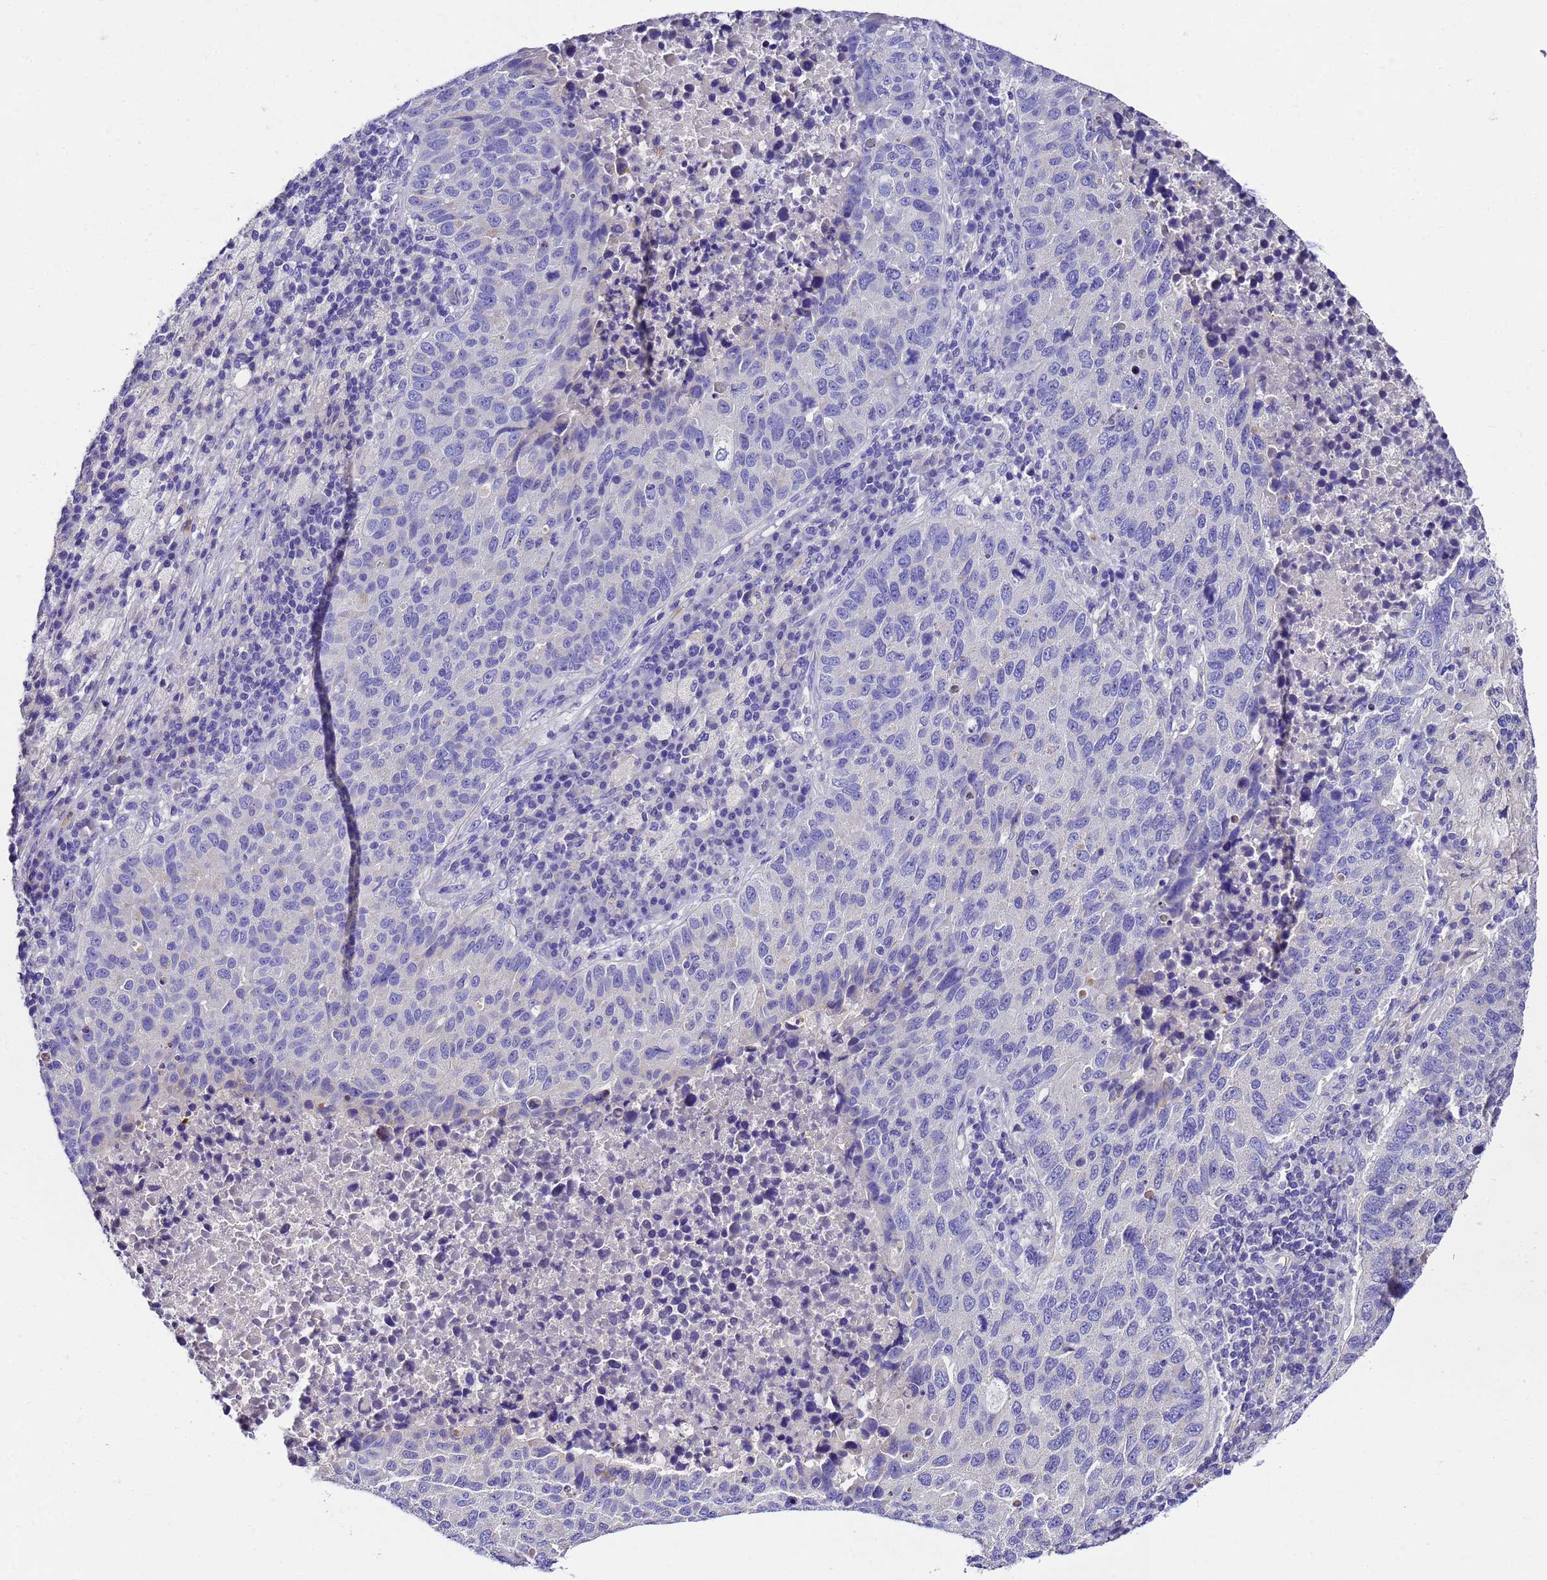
{"staining": {"intensity": "negative", "quantity": "none", "location": "none"}, "tissue": "lung cancer", "cell_type": "Tumor cells", "image_type": "cancer", "snomed": [{"axis": "morphology", "description": "Squamous cell carcinoma, NOS"}, {"axis": "topography", "description": "Lung"}], "caption": "There is no significant positivity in tumor cells of lung cancer (squamous cell carcinoma). (DAB IHC, high magnification).", "gene": "UGT2A1", "patient": {"sex": "male", "age": 73}}